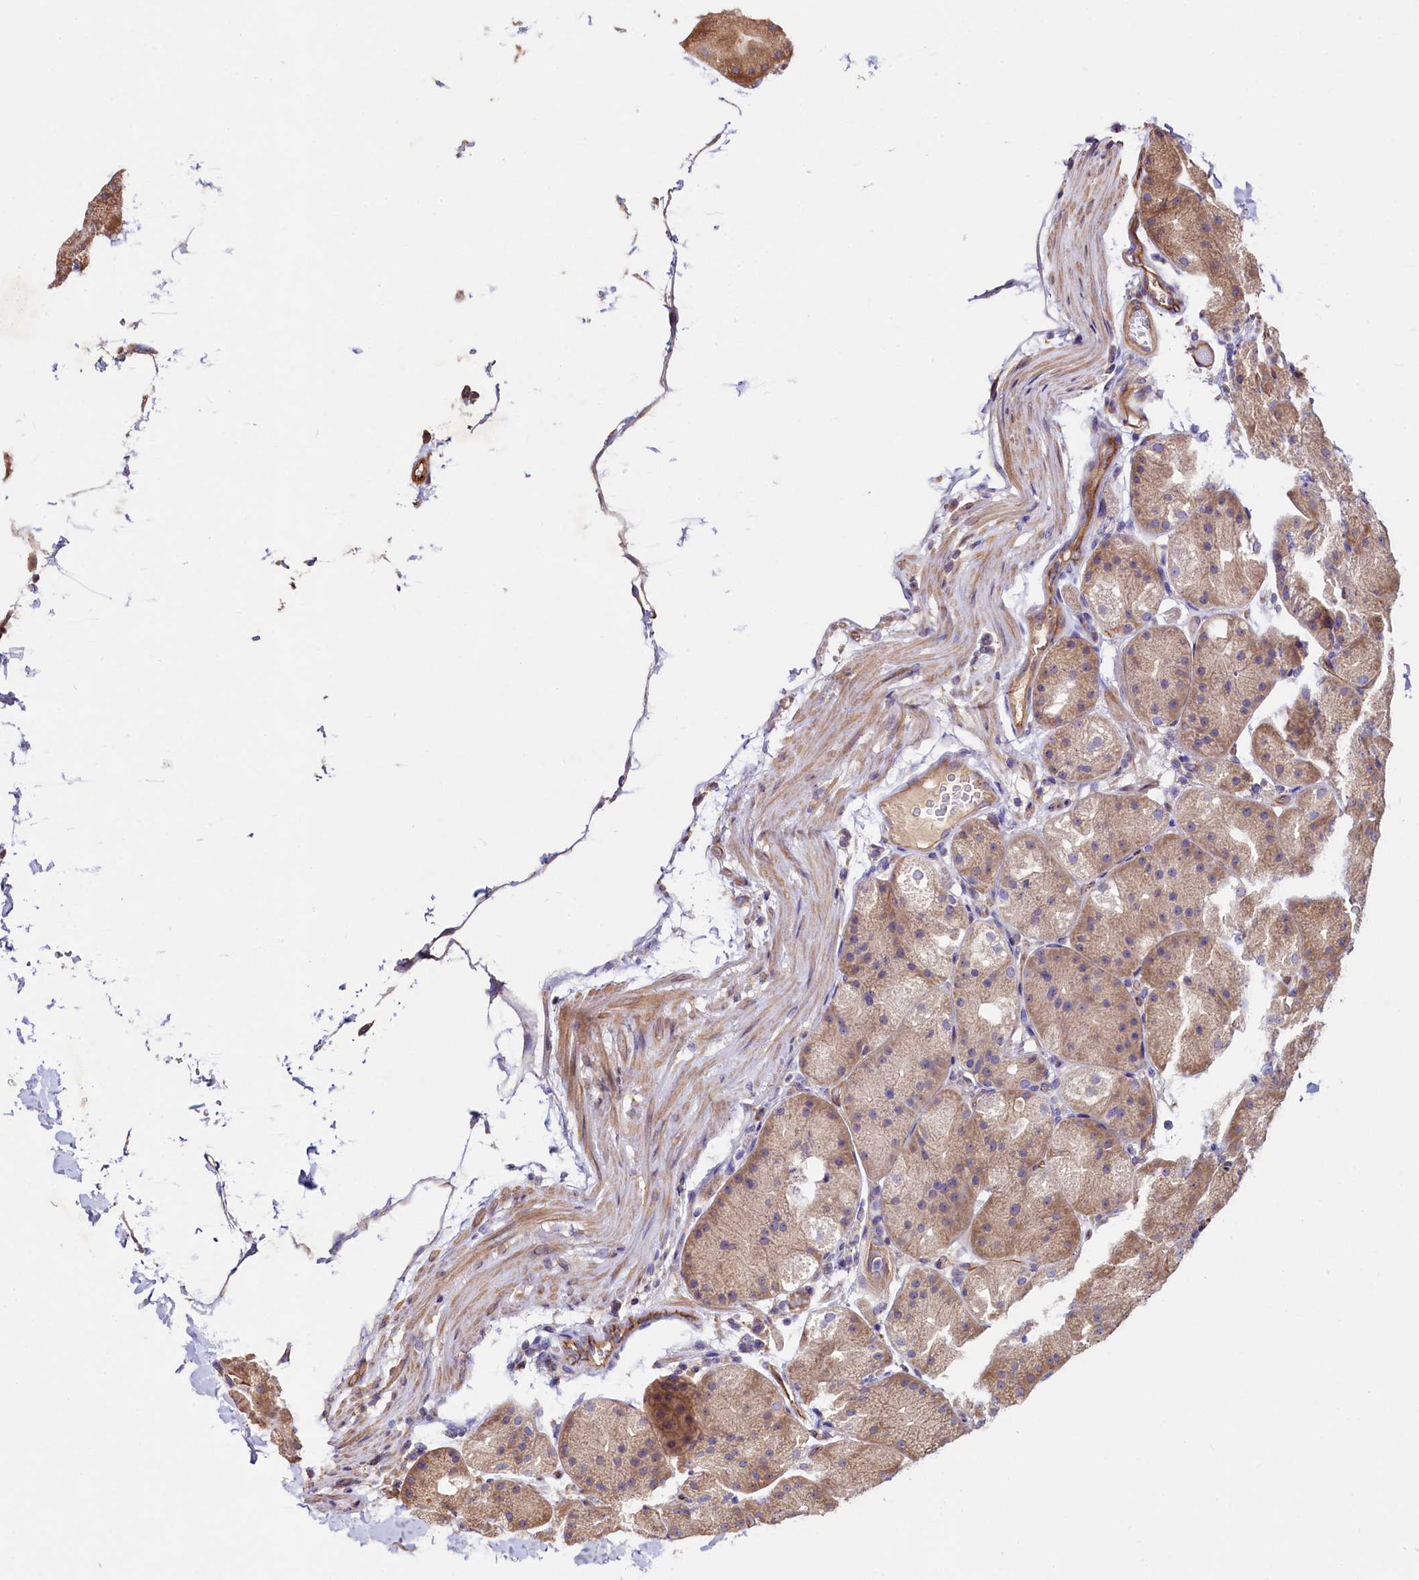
{"staining": {"intensity": "moderate", "quantity": ">75%", "location": "cytoplasmic/membranous"}, "tissue": "stomach", "cell_type": "Glandular cells", "image_type": "normal", "snomed": [{"axis": "morphology", "description": "Normal tissue, NOS"}, {"axis": "topography", "description": "Stomach, upper"}, {"axis": "topography", "description": "Stomach"}], "caption": "Immunohistochemical staining of unremarkable human stomach shows moderate cytoplasmic/membranous protein expression in about >75% of glandular cells.", "gene": "KLHDC4", "patient": {"sex": "male", "age": 48}}